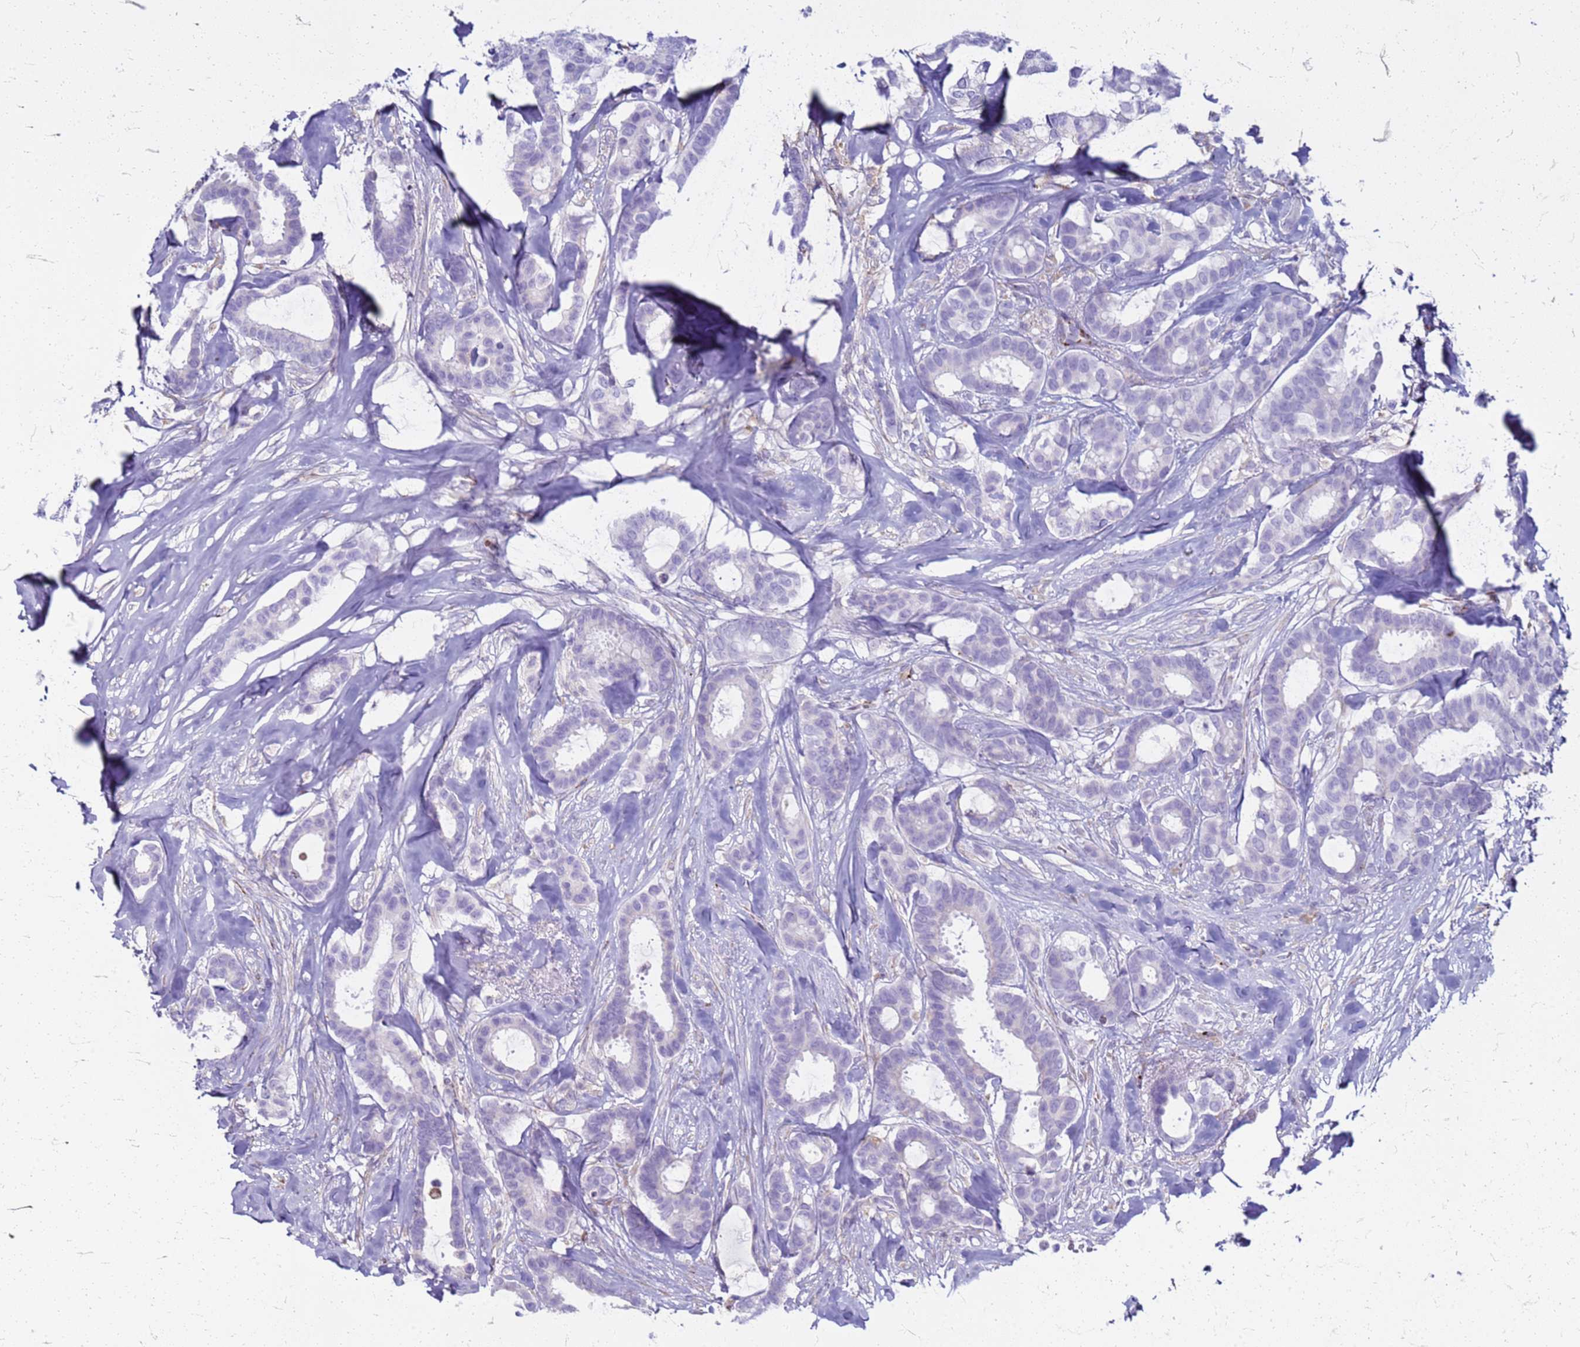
{"staining": {"intensity": "negative", "quantity": "none", "location": "none"}, "tissue": "breast cancer", "cell_type": "Tumor cells", "image_type": "cancer", "snomed": [{"axis": "morphology", "description": "Duct carcinoma"}, {"axis": "topography", "description": "Breast"}], "caption": "Photomicrograph shows no significant protein positivity in tumor cells of breast cancer.", "gene": "PDK3", "patient": {"sex": "female", "age": 87}}